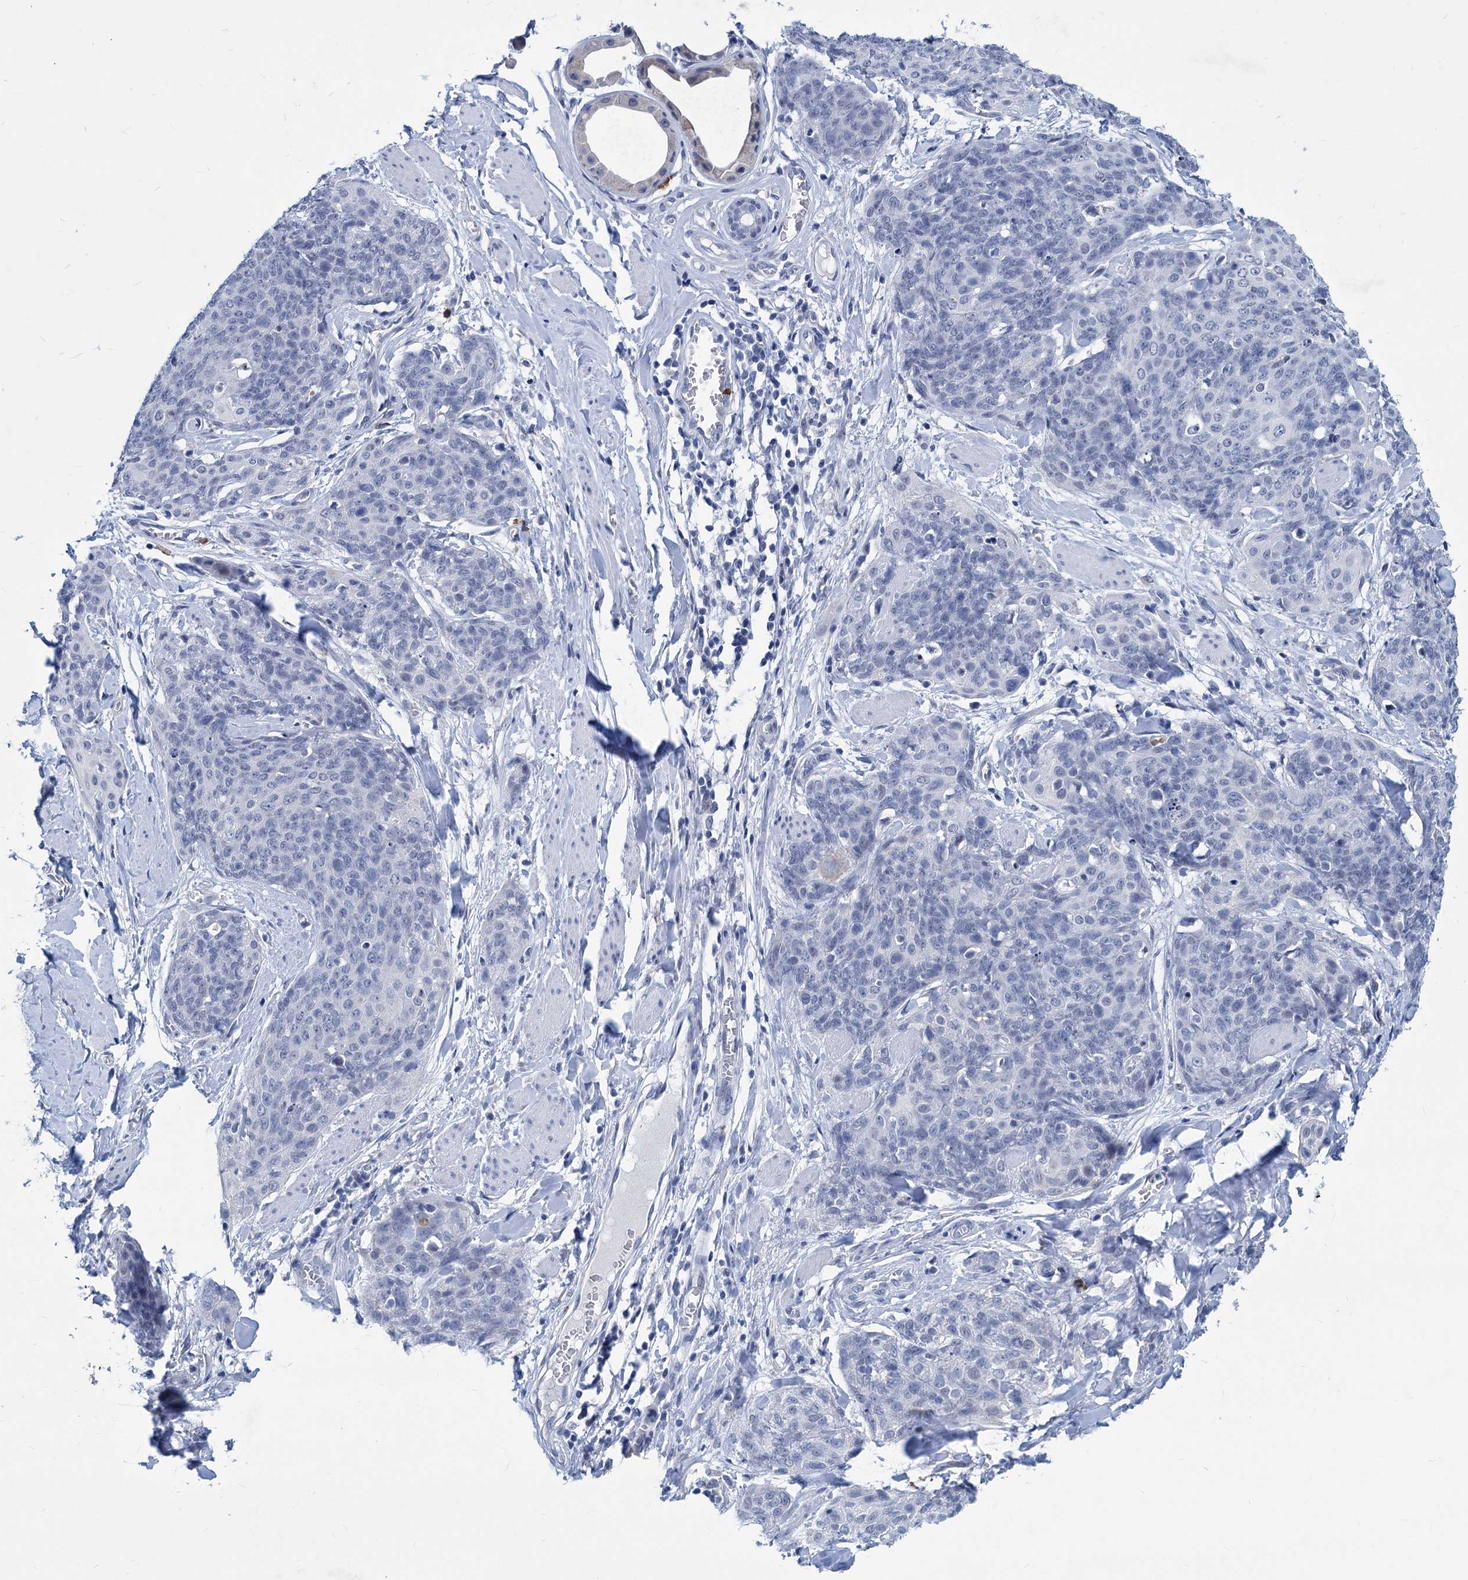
{"staining": {"intensity": "negative", "quantity": "none", "location": "none"}, "tissue": "skin cancer", "cell_type": "Tumor cells", "image_type": "cancer", "snomed": [{"axis": "morphology", "description": "Squamous cell carcinoma, NOS"}, {"axis": "topography", "description": "Skin"}, {"axis": "topography", "description": "Vulva"}], "caption": "Protein analysis of skin squamous cell carcinoma exhibits no significant expression in tumor cells.", "gene": "NEU3", "patient": {"sex": "female", "age": 85}}